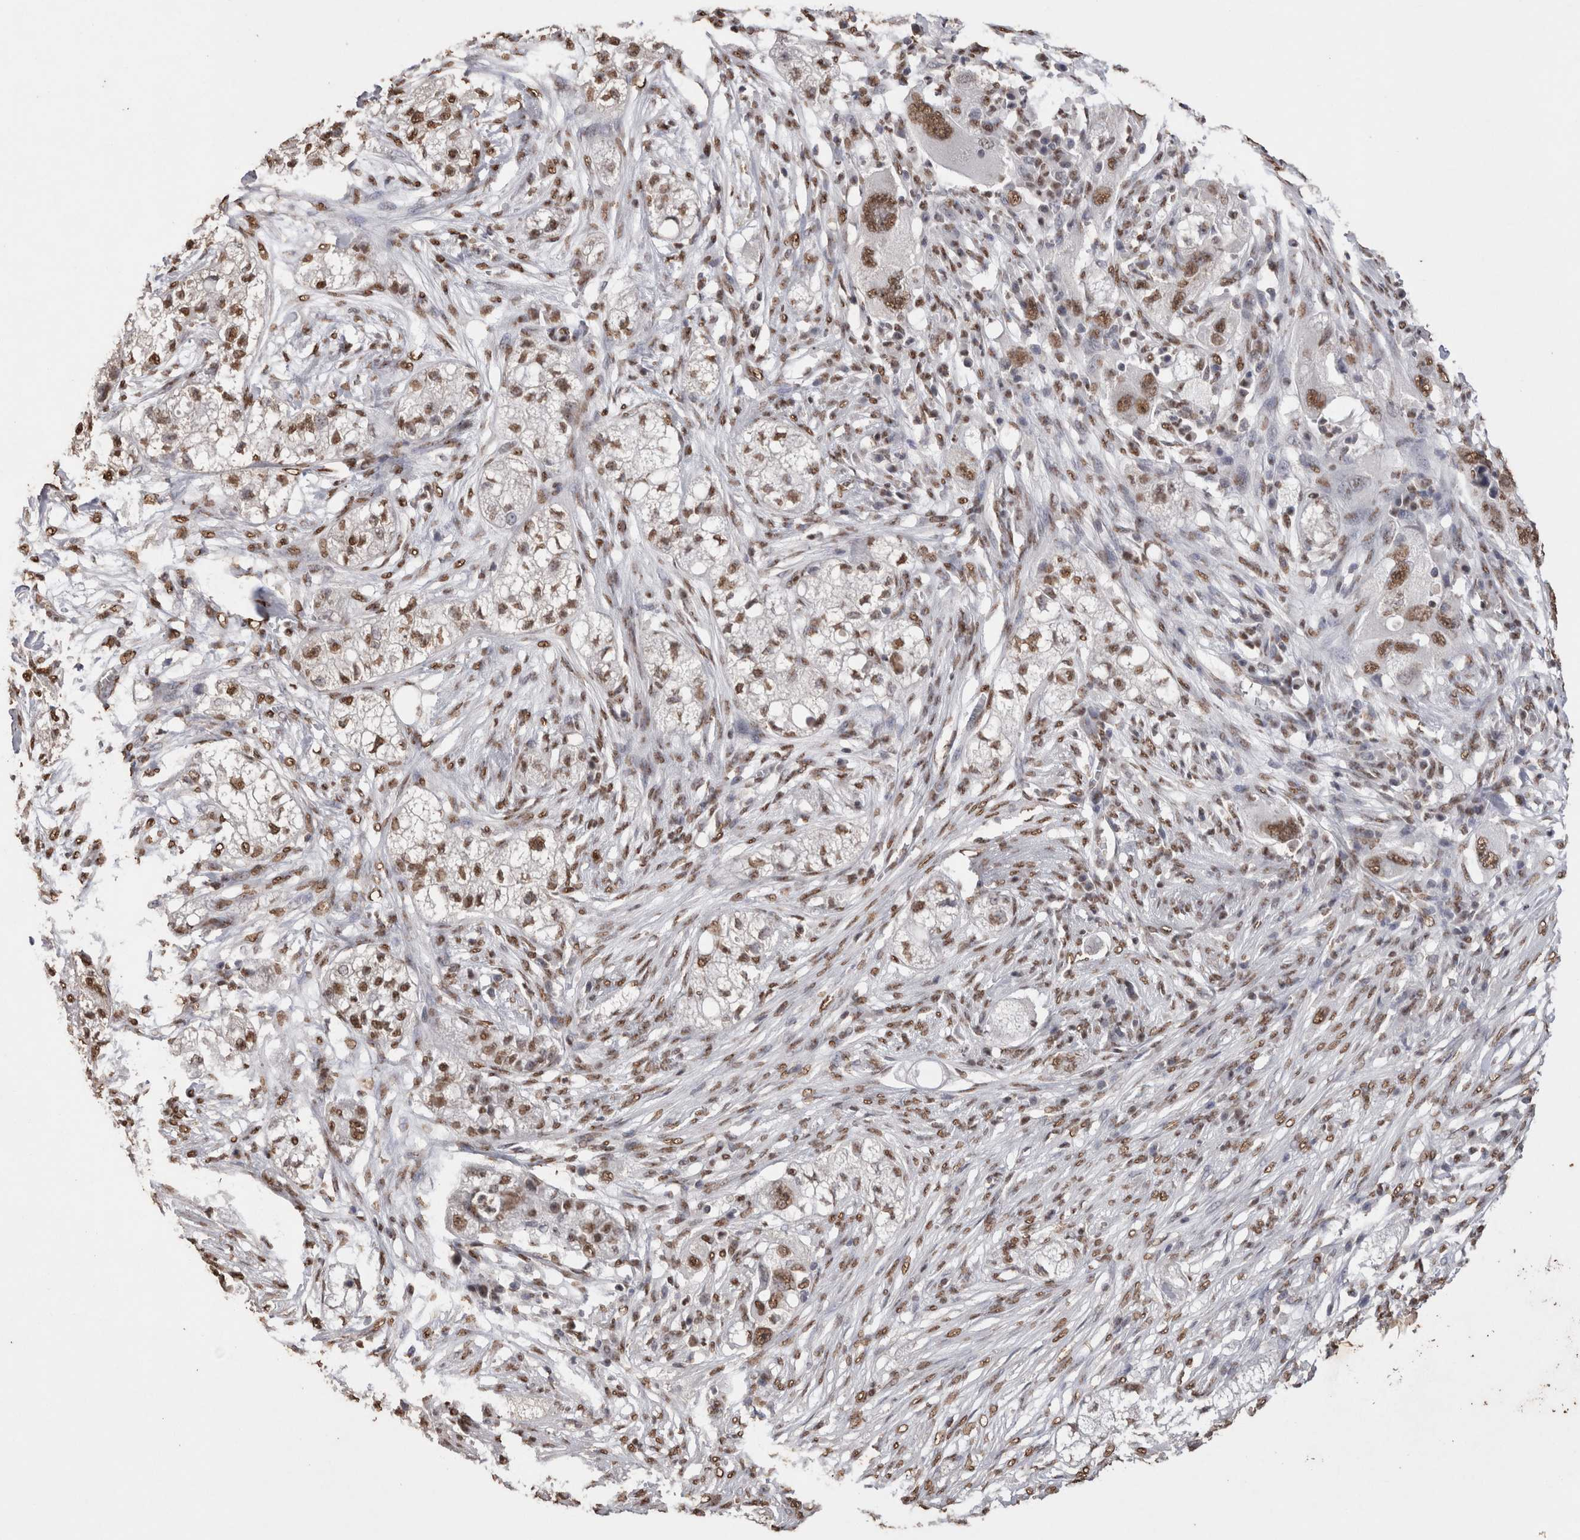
{"staining": {"intensity": "moderate", "quantity": ">75%", "location": "nuclear"}, "tissue": "pancreatic cancer", "cell_type": "Tumor cells", "image_type": "cancer", "snomed": [{"axis": "morphology", "description": "Adenocarcinoma, NOS"}, {"axis": "topography", "description": "Pancreas"}], "caption": "Tumor cells exhibit medium levels of moderate nuclear staining in approximately >75% of cells in human pancreatic adenocarcinoma.", "gene": "NTHL1", "patient": {"sex": "female", "age": 78}}